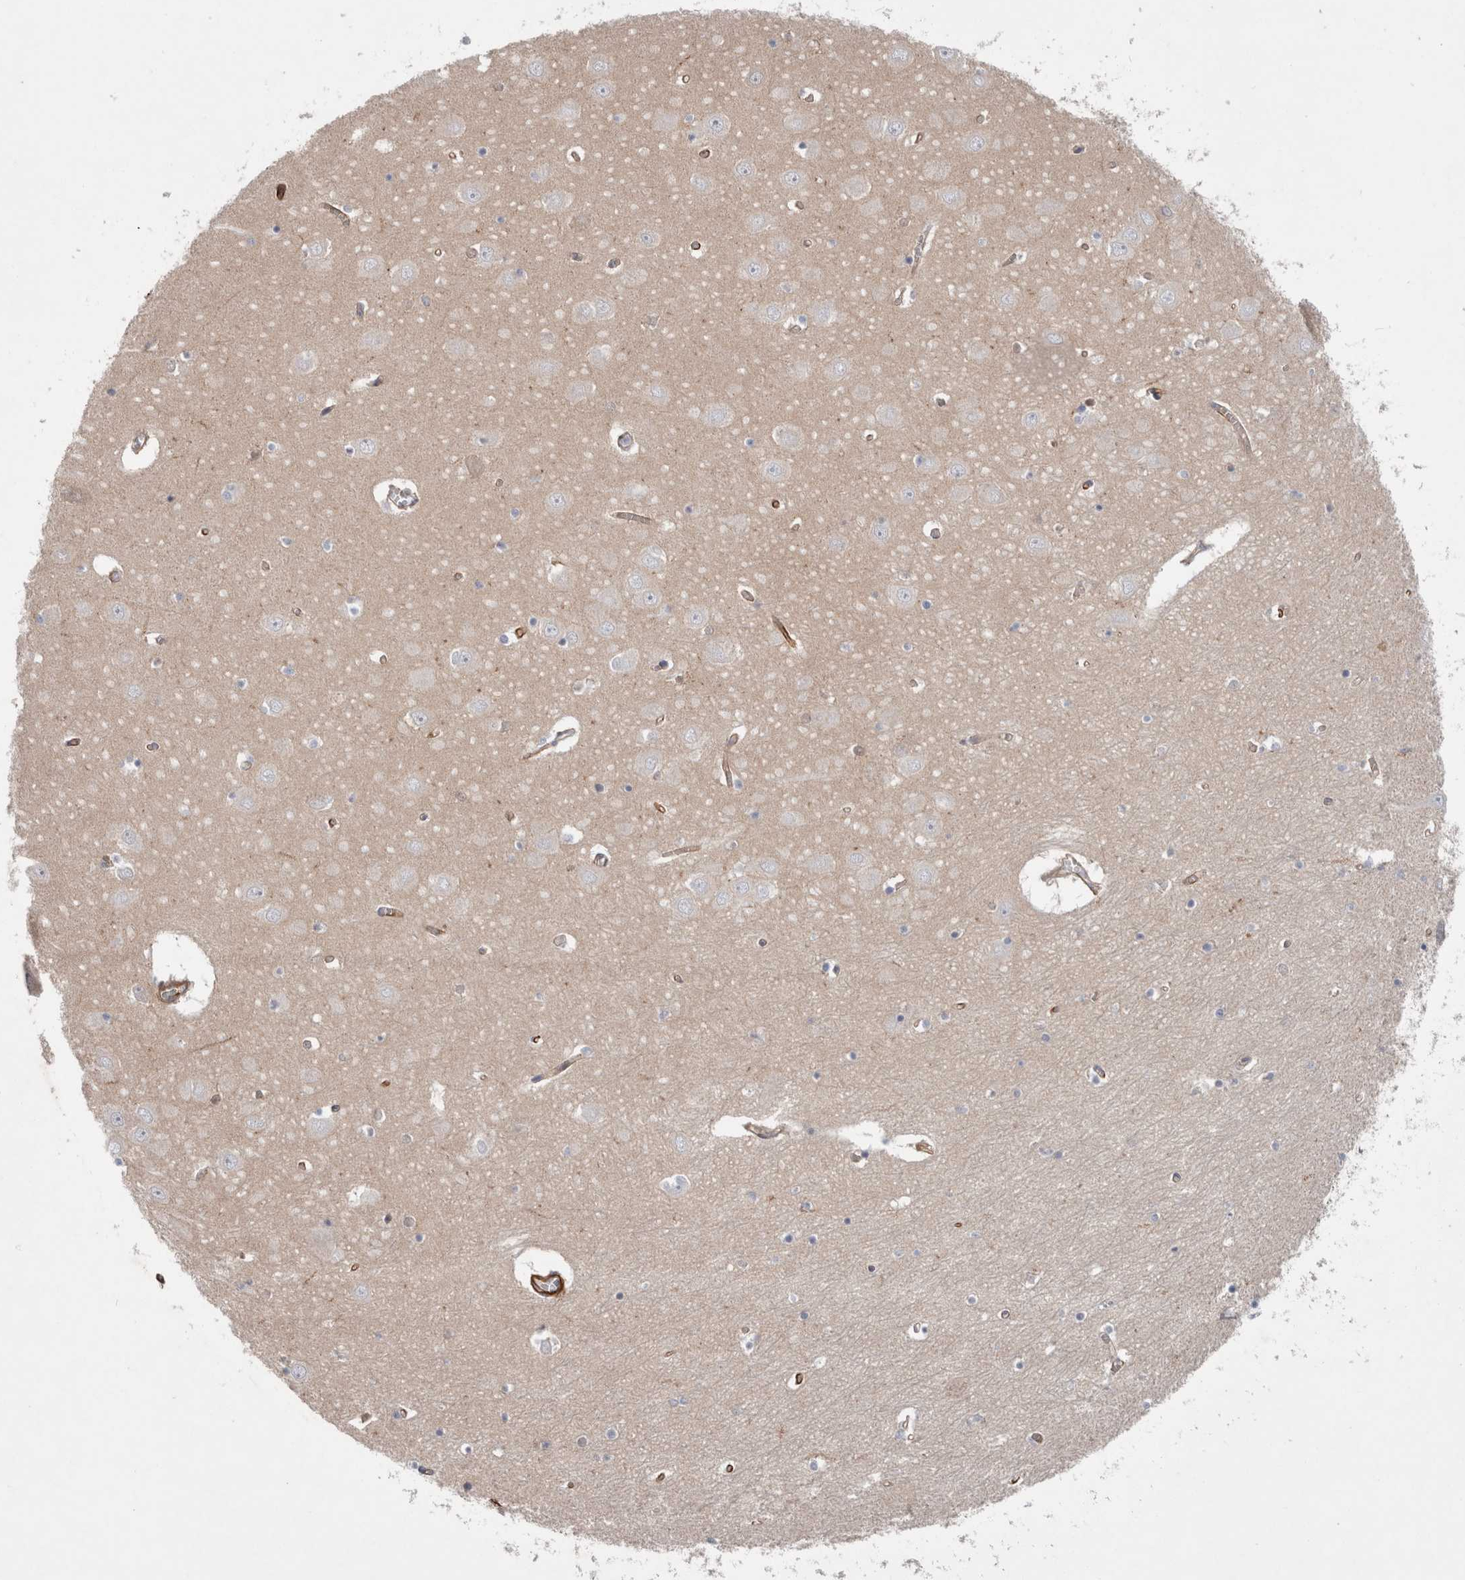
{"staining": {"intensity": "negative", "quantity": "none", "location": "none"}, "tissue": "hippocampus", "cell_type": "Glial cells", "image_type": "normal", "snomed": [{"axis": "morphology", "description": "Normal tissue, NOS"}, {"axis": "topography", "description": "Hippocampus"}], "caption": "A high-resolution image shows immunohistochemistry staining of unremarkable hippocampus, which shows no significant positivity in glial cells.", "gene": "BCAM", "patient": {"sex": "male", "age": 70}}